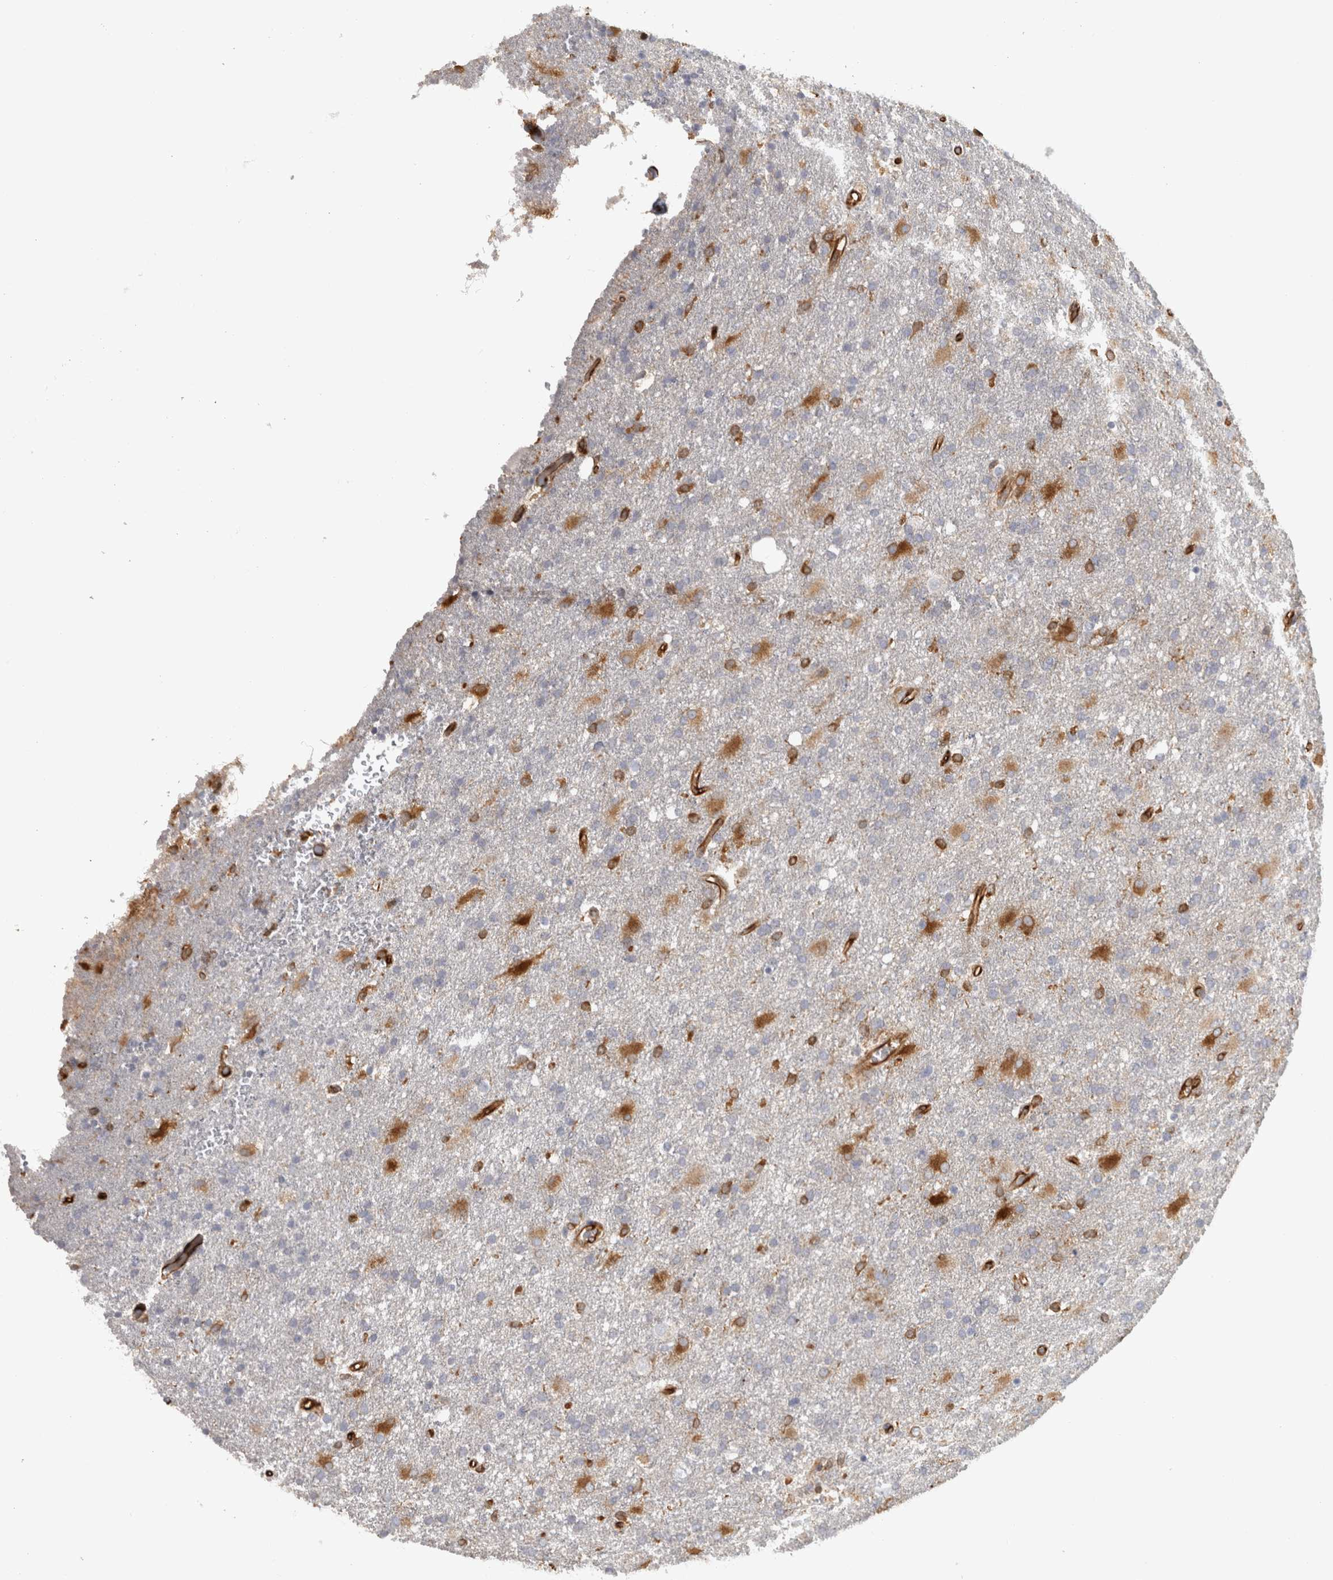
{"staining": {"intensity": "moderate", "quantity": "<25%", "location": "cytoplasmic/membranous"}, "tissue": "glioma", "cell_type": "Tumor cells", "image_type": "cancer", "snomed": [{"axis": "morphology", "description": "Glioma, malignant, High grade"}, {"axis": "topography", "description": "Brain"}], "caption": "Human malignant glioma (high-grade) stained for a protein (brown) shows moderate cytoplasmic/membranous positive positivity in approximately <25% of tumor cells.", "gene": "HLA-E", "patient": {"sex": "male", "age": 72}}